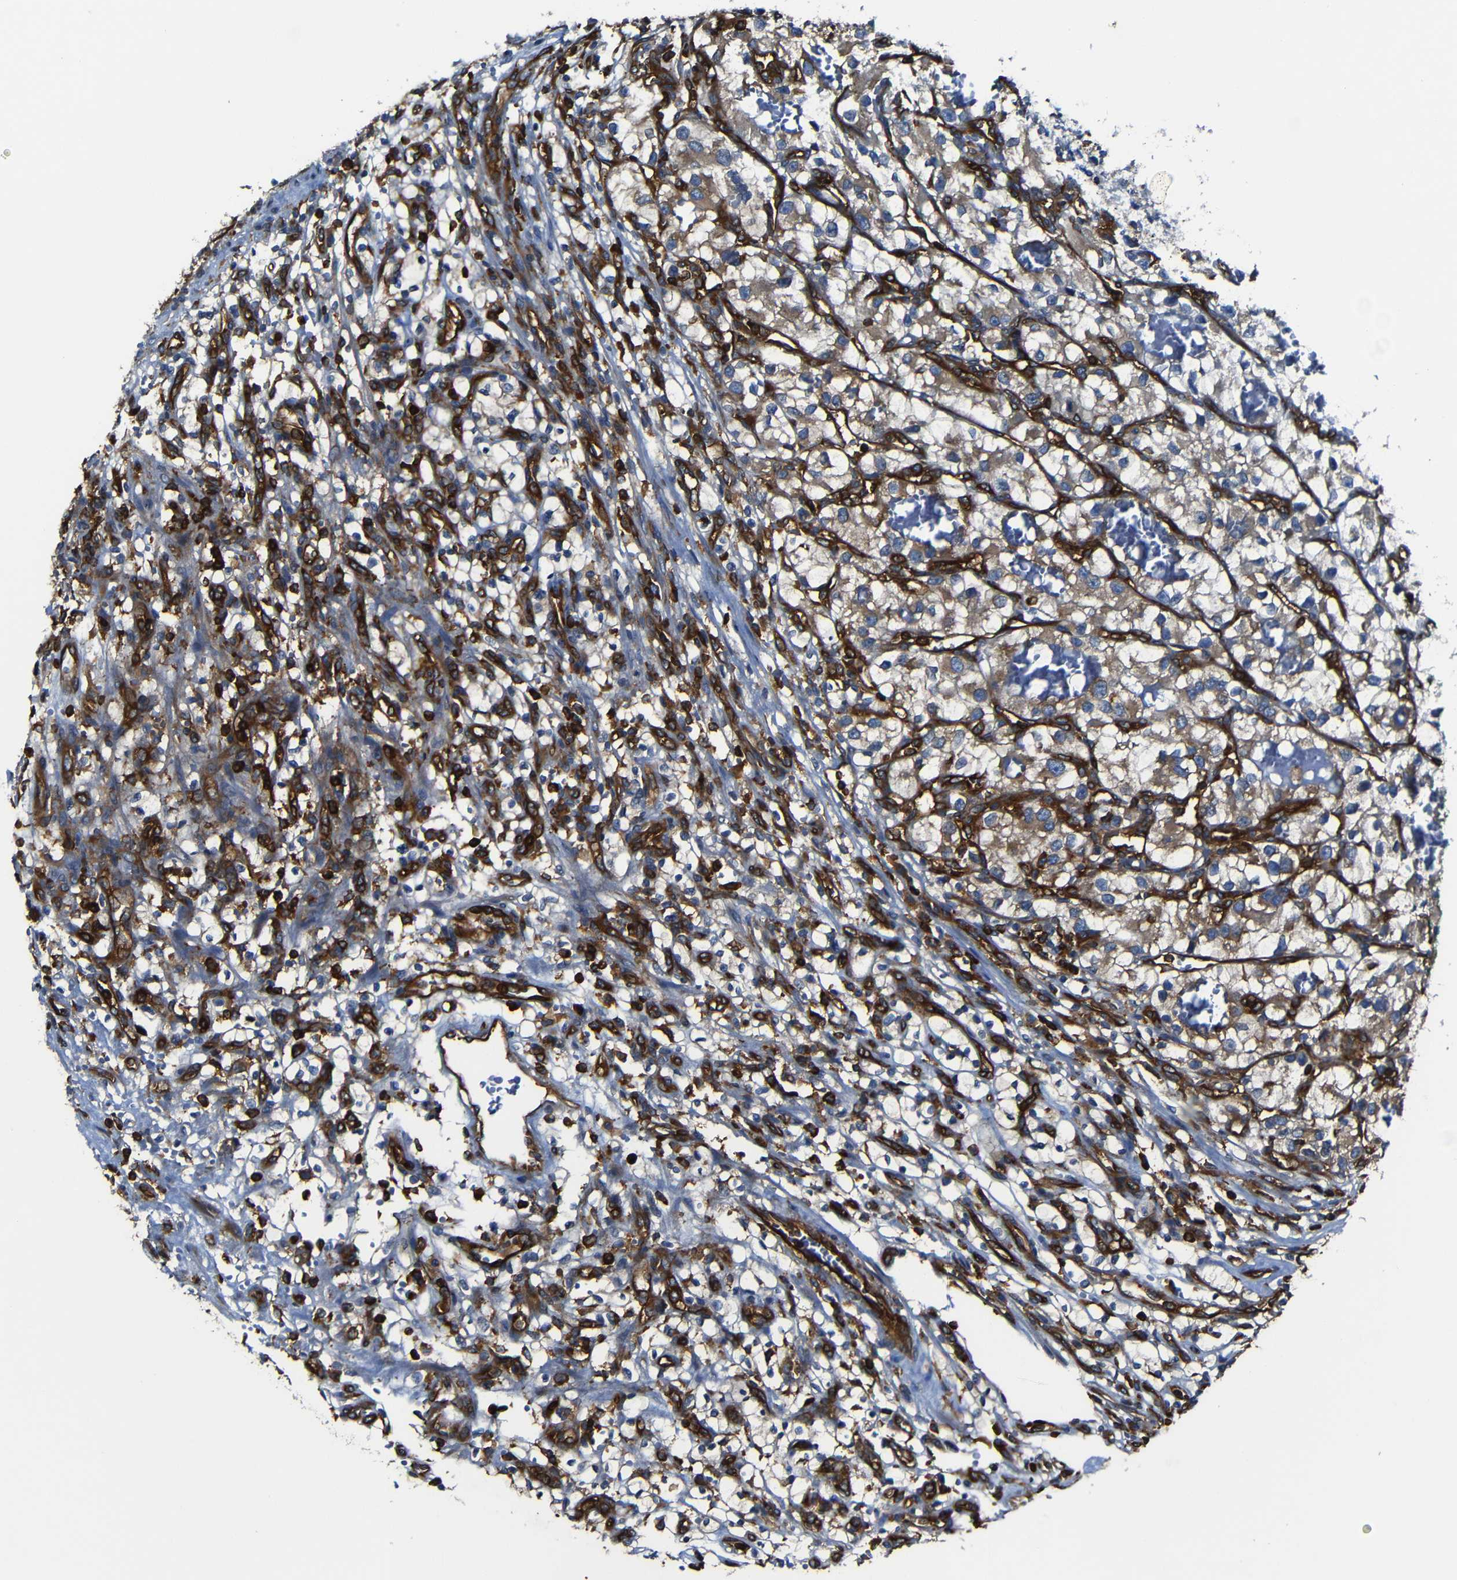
{"staining": {"intensity": "moderate", "quantity": "25%-75%", "location": "cytoplasmic/membranous"}, "tissue": "renal cancer", "cell_type": "Tumor cells", "image_type": "cancer", "snomed": [{"axis": "morphology", "description": "Adenocarcinoma, NOS"}, {"axis": "topography", "description": "Kidney"}], "caption": "Renal cancer was stained to show a protein in brown. There is medium levels of moderate cytoplasmic/membranous expression in approximately 25%-75% of tumor cells.", "gene": "ARHGEF1", "patient": {"sex": "female", "age": 57}}